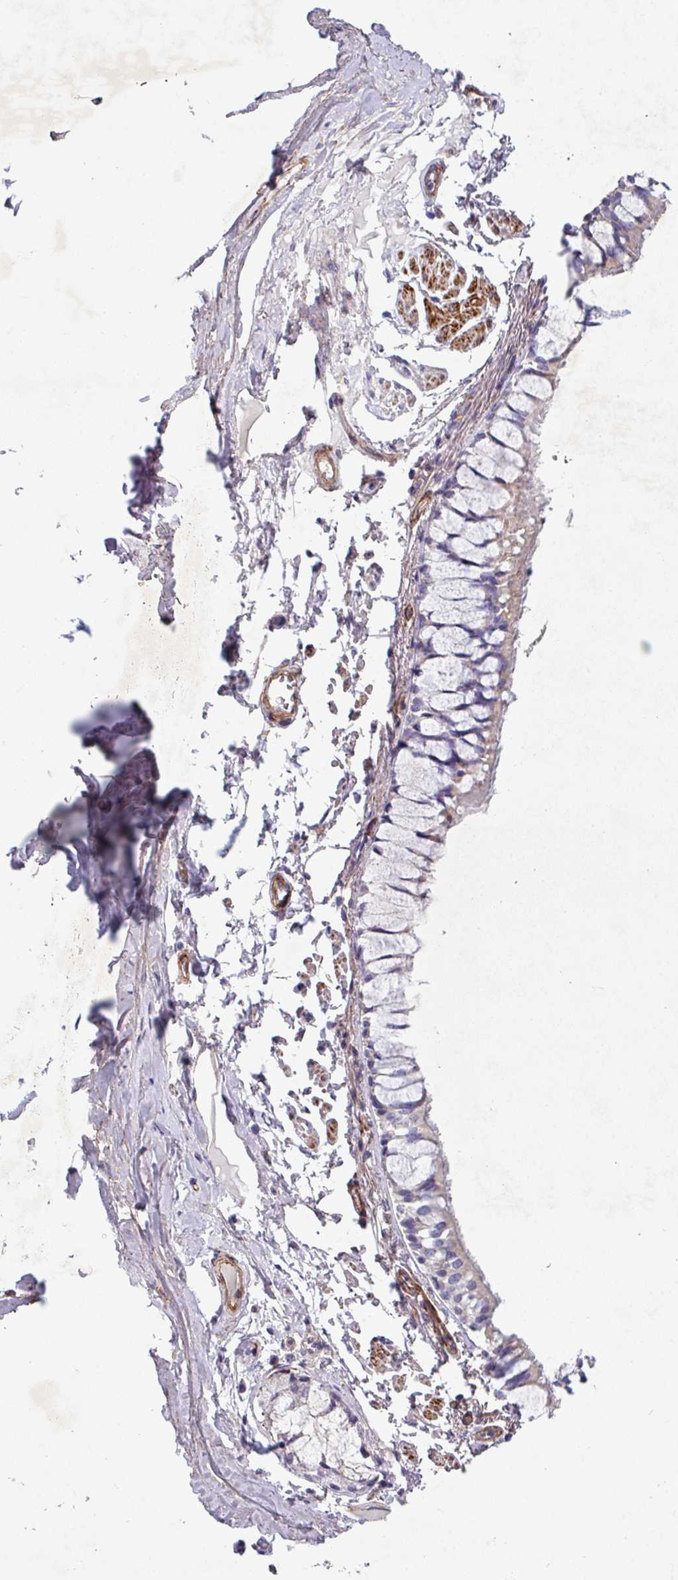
{"staining": {"intensity": "weak", "quantity": "25%-75%", "location": "cytoplasmic/membranous"}, "tissue": "bronchus", "cell_type": "Respiratory epithelial cells", "image_type": "normal", "snomed": [{"axis": "morphology", "description": "Normal tissue, NOS"}, {"axis": "topography", "description": "Bronchus"}], "caption": "DAB immunohistochemical staining of benign bronchus displays weak cytoplasmic/membranous protein staining in approximately 25%-75% of respiratory epithelial cells. The staining was performed using DAB (3,3'-diaminobenzidine) to visualize the protein expression in brown, while the nuclei were stained in blue with hematoxylin (Magnification: 20x).", "gene": "ATP2C2", "patient": {"sex": "male", "age": 70}}